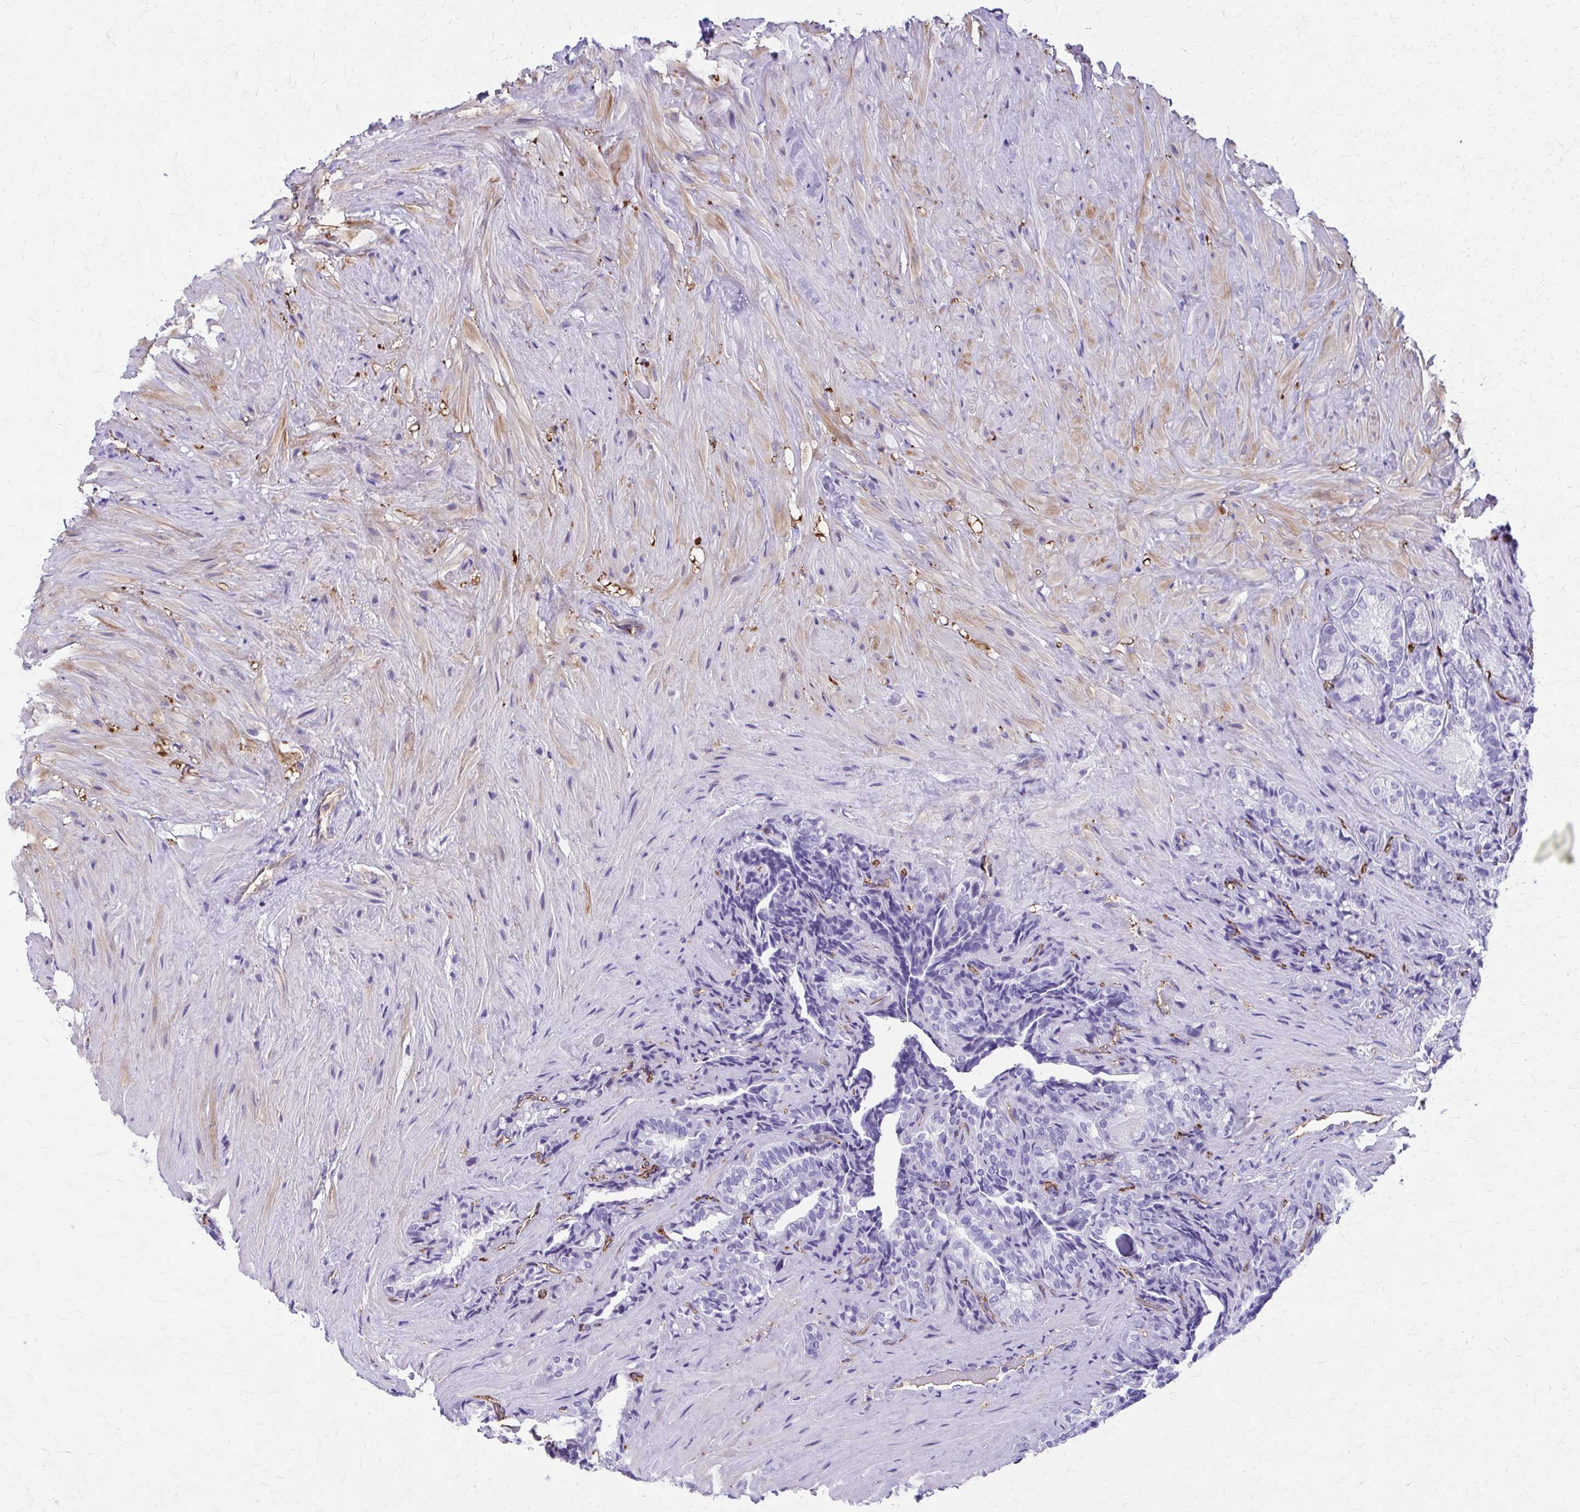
{"staining": {"intensity": "negative", "quantity": "none", "location": "none"}, "tissue": "seminal vesicle", "cell_type": "Glandular cells", "image_type": "normal", "snomed": [{"axis": "morphology", "description": "Normal tissue, NOS"}, {"axis": "topography", "description": "Seminal veicle"}], "caption": "Immunohistochemistry (IHC) histopathology image of normal seminal vesicle: human seminal vesicle stained with DAB demonstrates no significant protein positivity in glandular cells.", "gene": "TPSG1", "patient": {"sex": "male", "age": 68}}